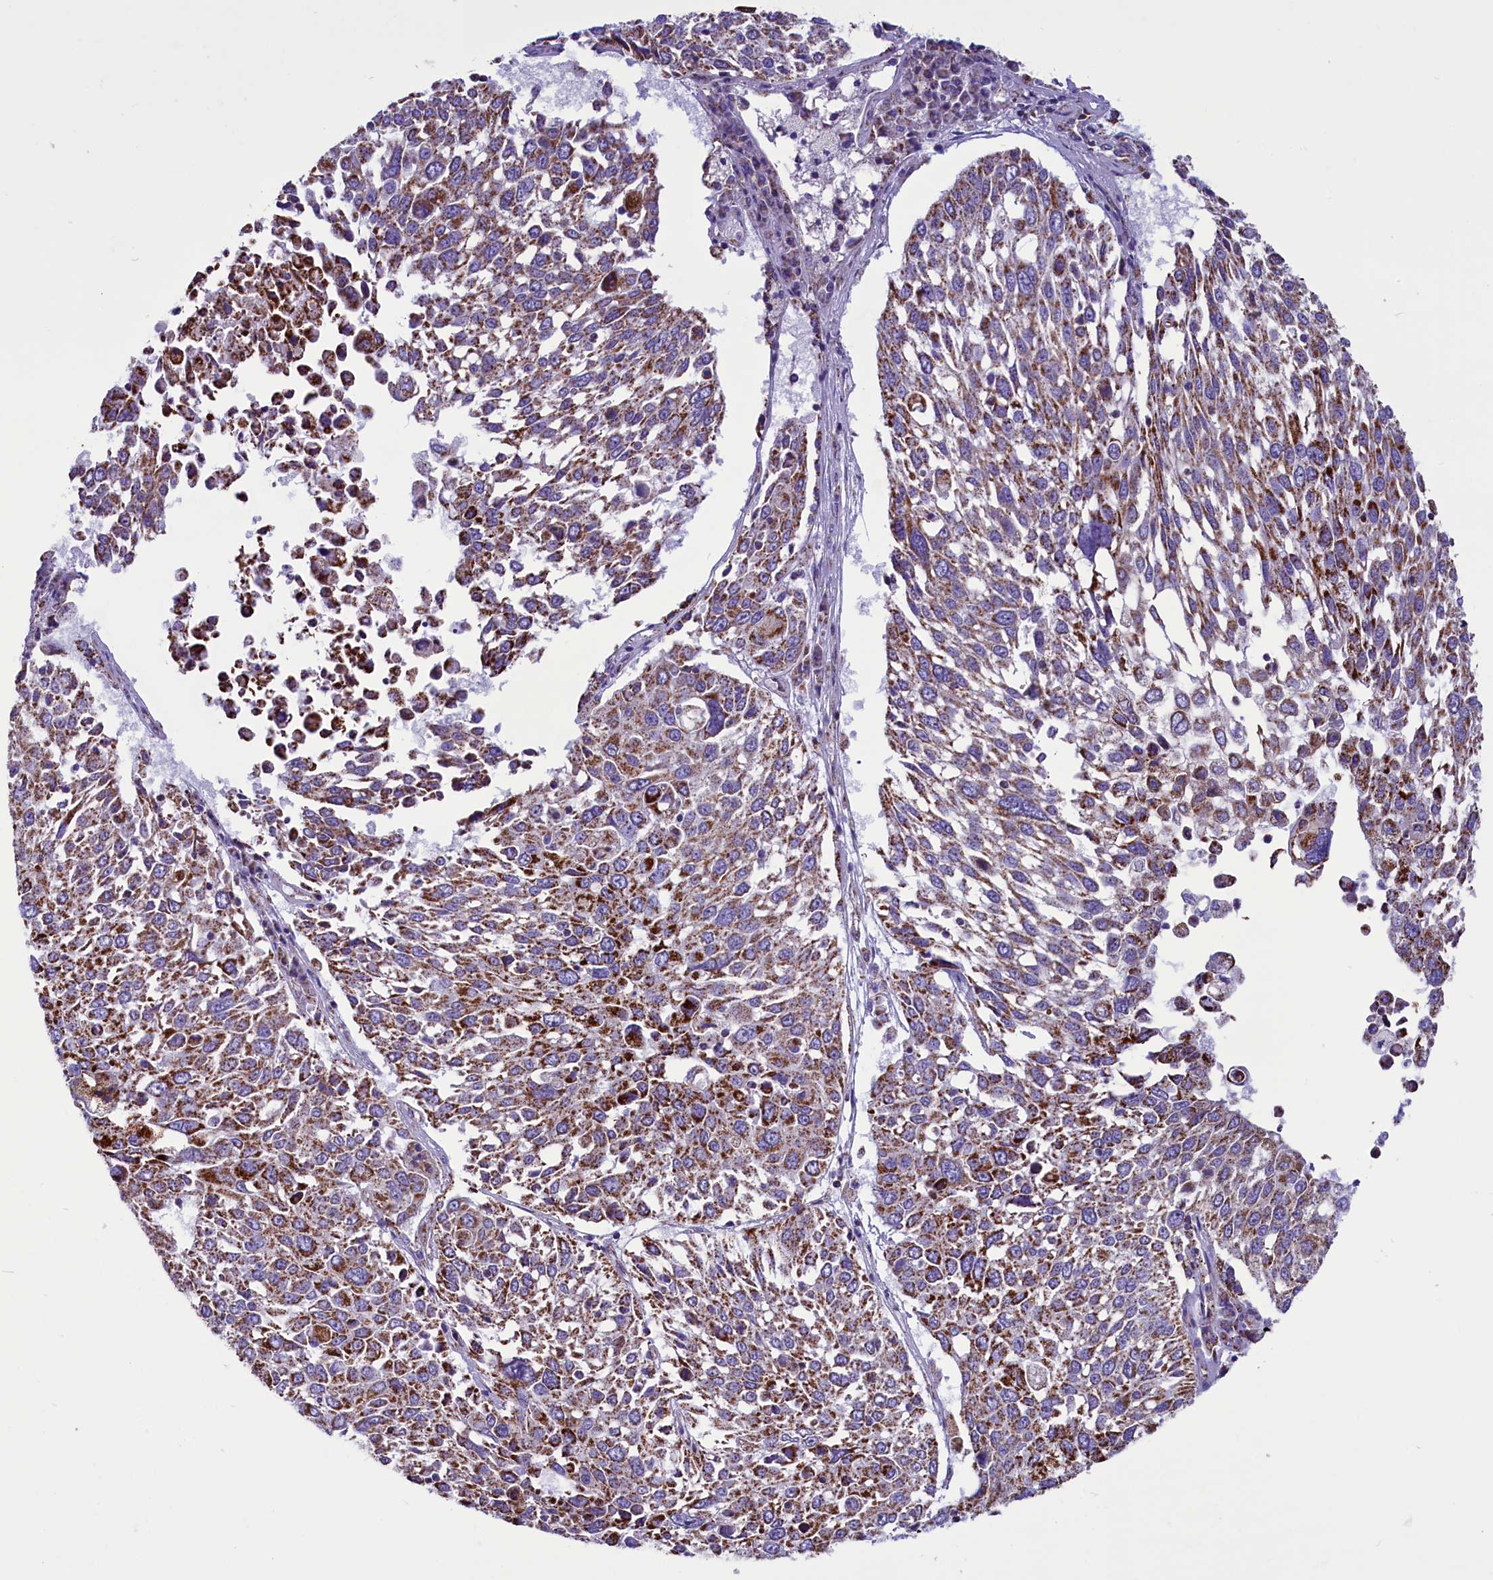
{"staining": {"intensity": "moderate", "quantity": "25%-75%", "location": "cytoplasmic/membranous"}, "tissue": "lung cancer", "cell_type": "Tumor cells", "image_type": "cancer", "snomed": [{"axis": "morphology", "description": "Squamous cell carcinoma, NOS"}, {"axis": "topography", "description": "Lung"}], "caption": "A histopathology image showing moderate cytoplasmic/membranous expression in approximately 25%-75% of tumor cells in lung cancer, as visualized by brown immunohistochemical staining.", "gene": "ICA1L", "patient": {"sex": "male", "age": 65}}